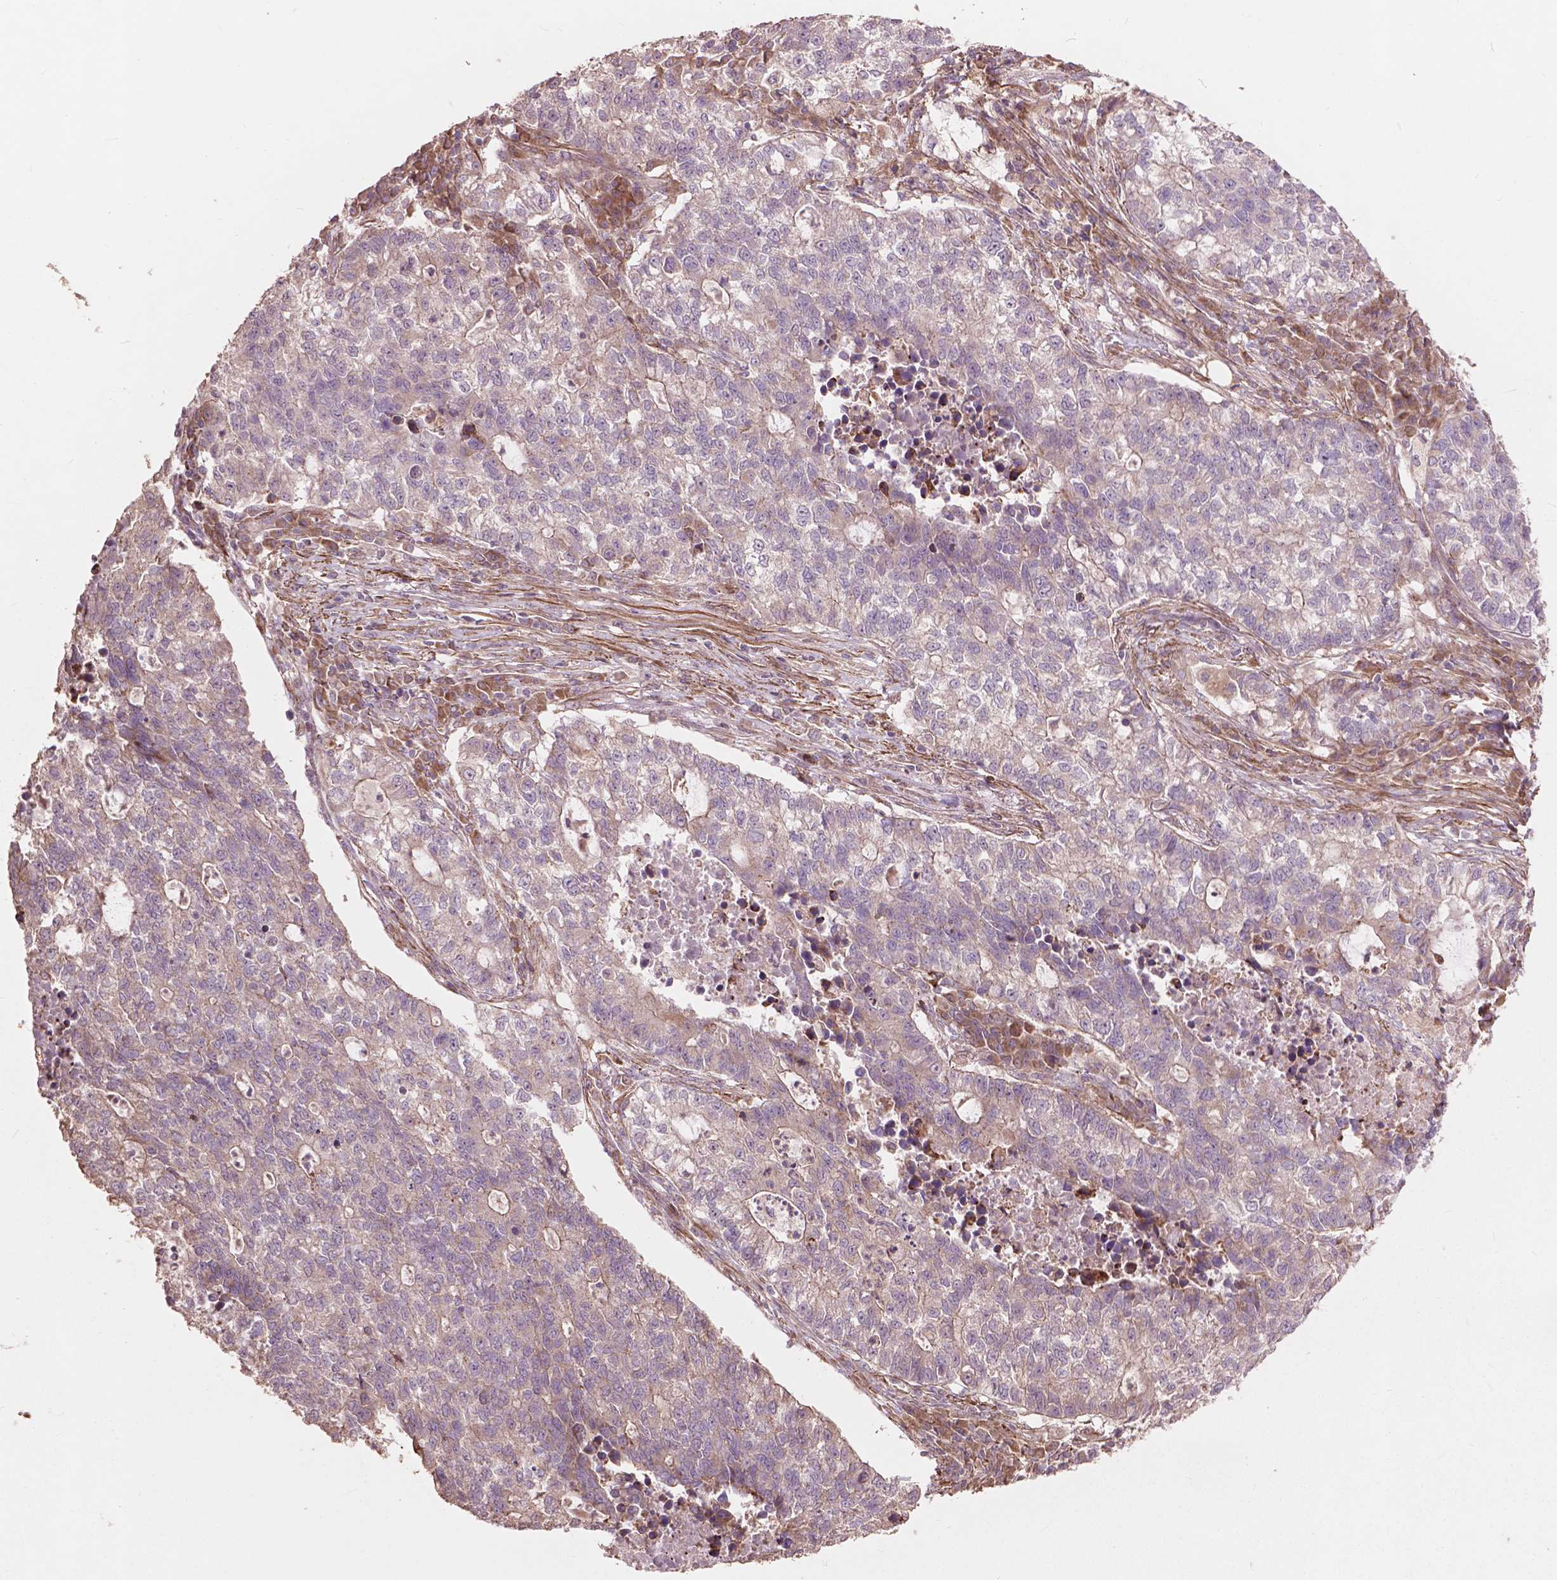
{"staining": {"intensity": "negative", "quantity": "none", "location": "none"}, "tissue": "lung cancer", "cell_type": "Tumor cells", "image_type": "cancer", "snomed": [{"axis": "morphology", "description": "Adenocarcinoma, NOS"}, {"axis": "topography", "description": "Lung"}], "caption": "High power microscopy image of an immunohistochemistry histopathology image of lung cancer (adenocarcinoma), revealing no significant positivity in tumor cells.", "gene": "FNIP1", "patient": {"sex": "male", "age": 57}}